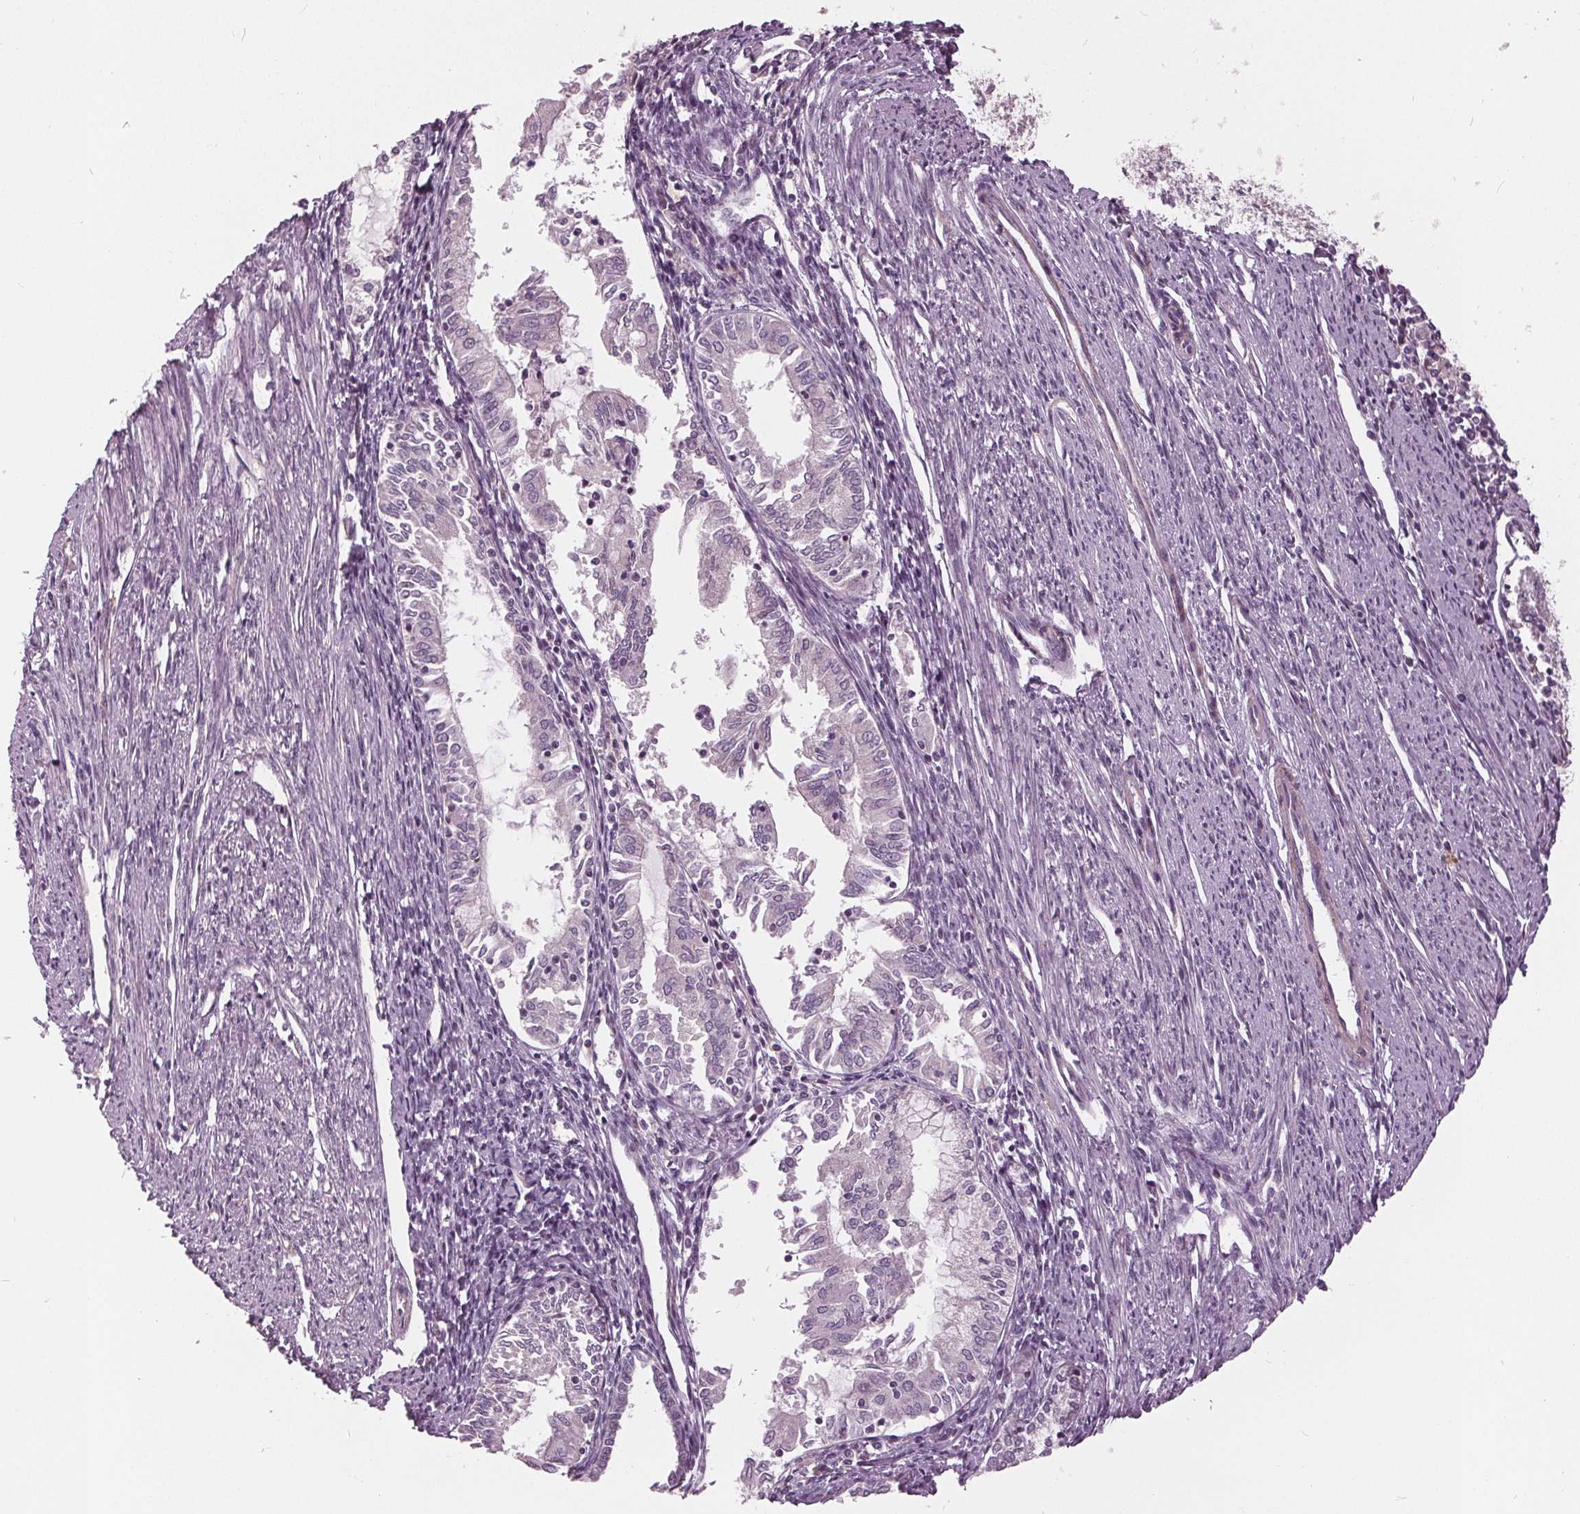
{"staining": {"intensity": "negative", "quantity": "none", "location": "none"}, "tissue": "endometrial cancer", "cell_type": "Tumor cells", "image_type": "cancer", "snomed": [{"axis": "morphology", "description": "Adenocarcinoma, NOS"}, {"axis": "topography", "description": "Endometrium"}], "caption": "The micrograph exhibits no significant positivity in tumor cells of adenocarcinoma (endometrial).", "gene": "KLK13", "patient": {"sex": "female", "age": 79}}